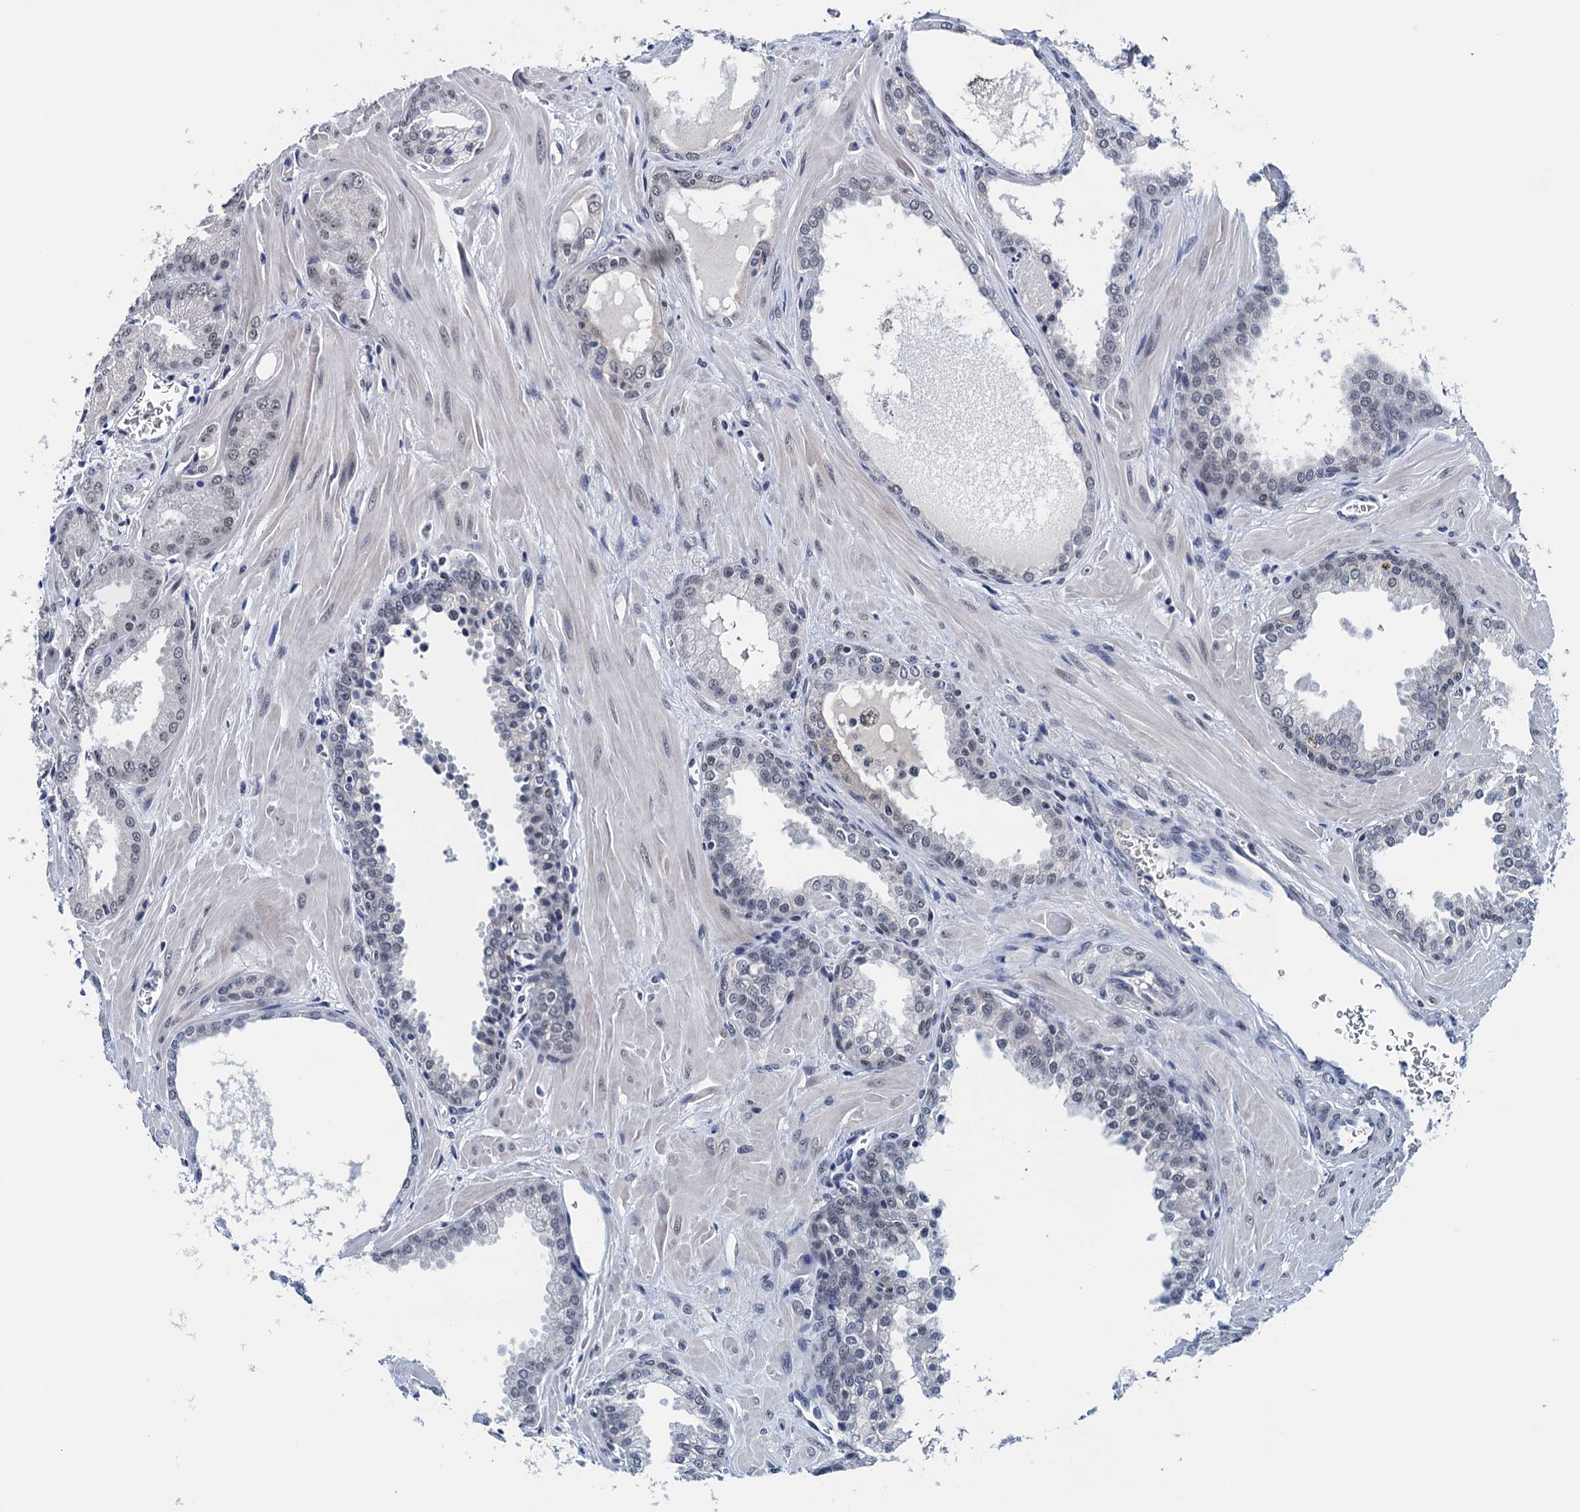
{"staining": {"intensity": "weak", "quantity": "<25%", "location": "nuclear"}, "tissue": "prostate cancer", "cell_type": "Tumor cells", "image_type": "cancer", "snomed": [{"axis": "morphology", "description": "Adenocarcinoma, Low grade"}, {"axis": "topography", "description": "Prostate"}], "caption": "The micrograph displays no staining of tumor cells in prostate cancer (adenocarcinoma (low-grade)).", "gene": "FNBP4", "patient": {"sex": "male", "age": 67}}